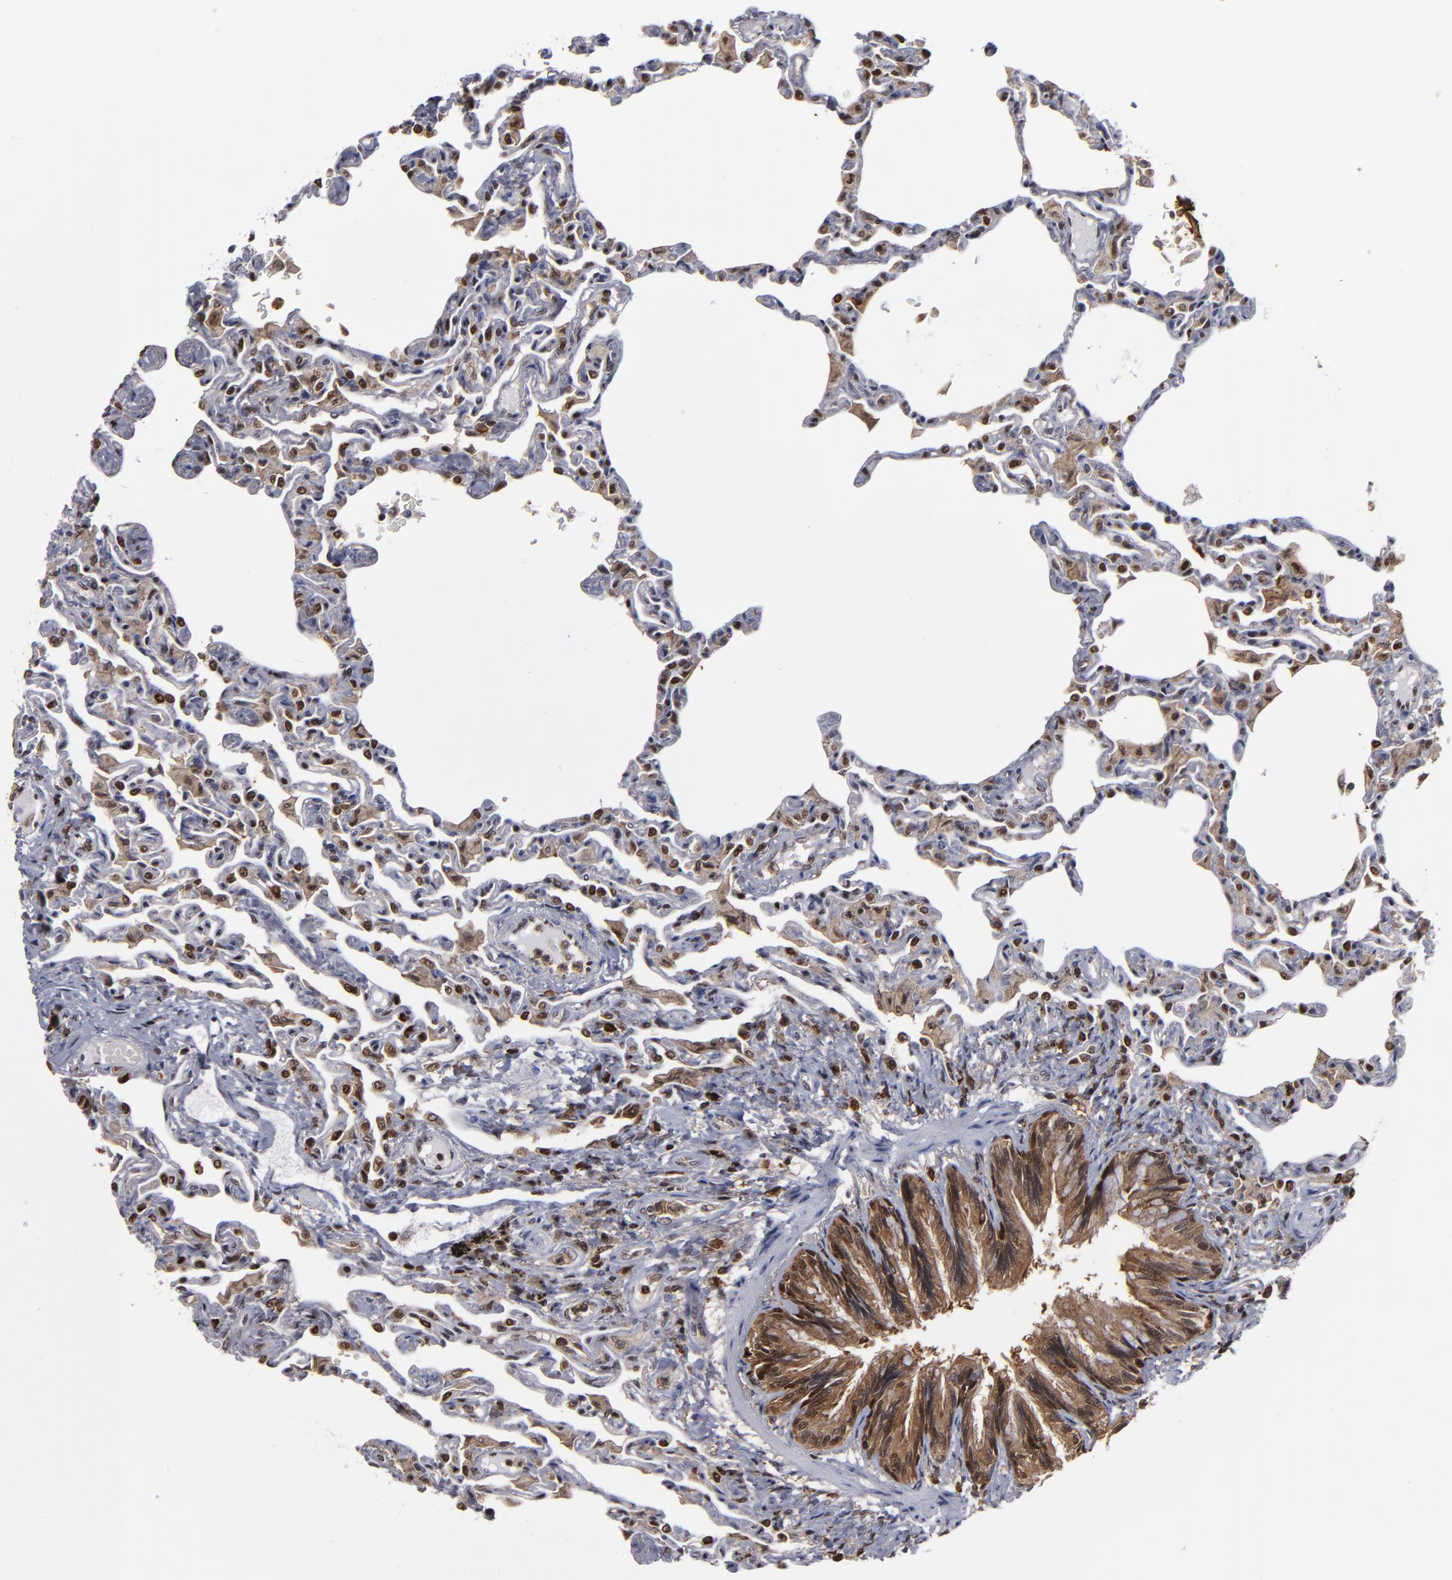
{"staining": {"intensity": "moderate", "quantity": "<25%", "location": "cytoplasmic/membranous,nuclear"}, "tissue": "lung", "cell_type": "Alveolar cells", "image_type": "normal", "snomed": [{"axis": "morphology", "description": "Normal tissue, NOS"}, {"axis": "topography", "description": "Lung"}], "caption": "Protein staining of unremarkable lung reveals moderate cytoplasmic/membranous,nuclear positivity in approximately <25% of alveolar cells. (brown staining indicates protein expression, while blue staining denotes nuclei).", "gene": "GSR", "patient": {"sex": "female", "age": 49}}